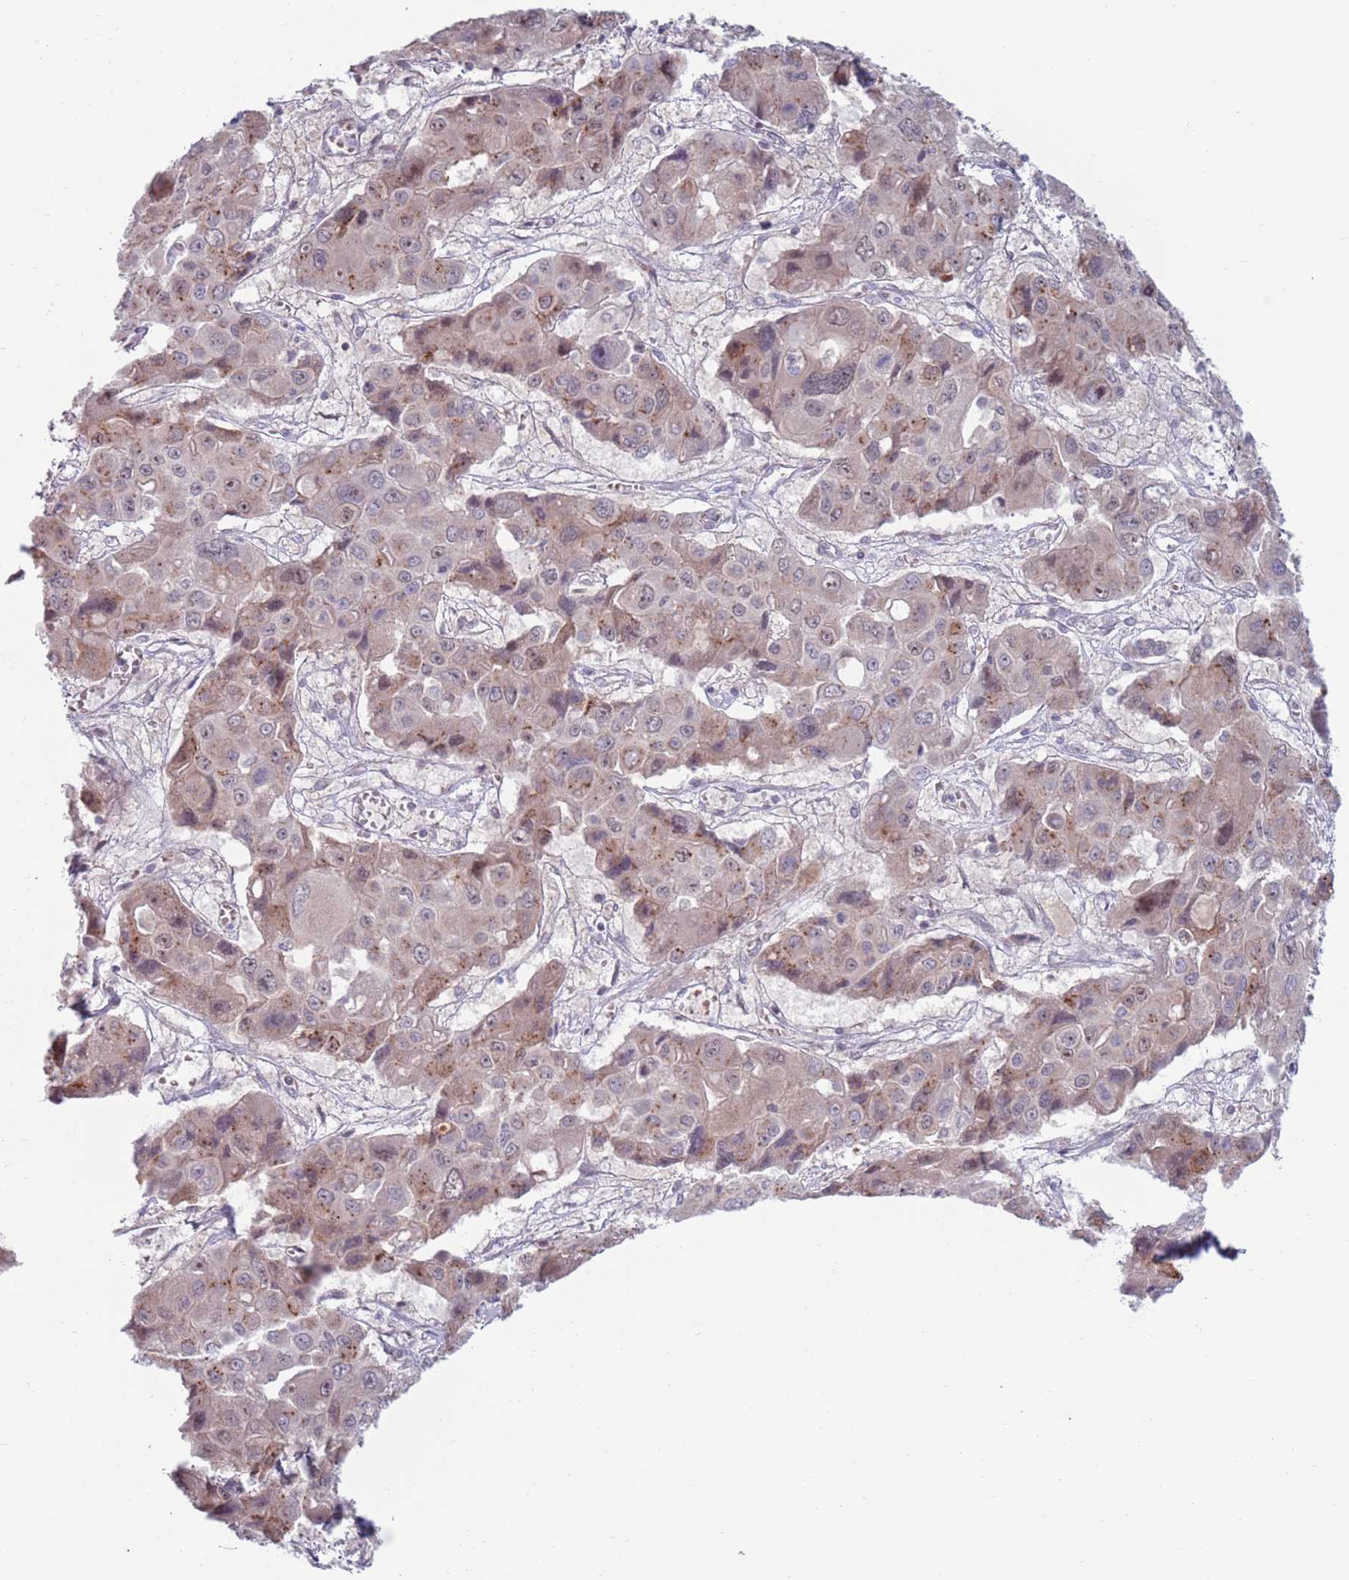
{"staining": {"intensity": "weak", "quantity": "<25%", "location": "cytoplasmic/membranous"}, "tissue": "liver cancer", "cell_type": "Tumor cells", "image_type": "cancer", "snomed": [{"axis": "morphology", "description": "Cholangiocarcinoma"}, {"axis": "topography", "description": "Liver"}], "caption": "The IHC micrograph has no significant positivity in tumor cells of liver cancer (cholangiocarcinoma) tissue. The staining is performed using DAB brown chromogen with nuclei counter-stained in using hematoxylin.", "gene": "CLNS1A", "patient": {"sex": "male", "age": 67}}